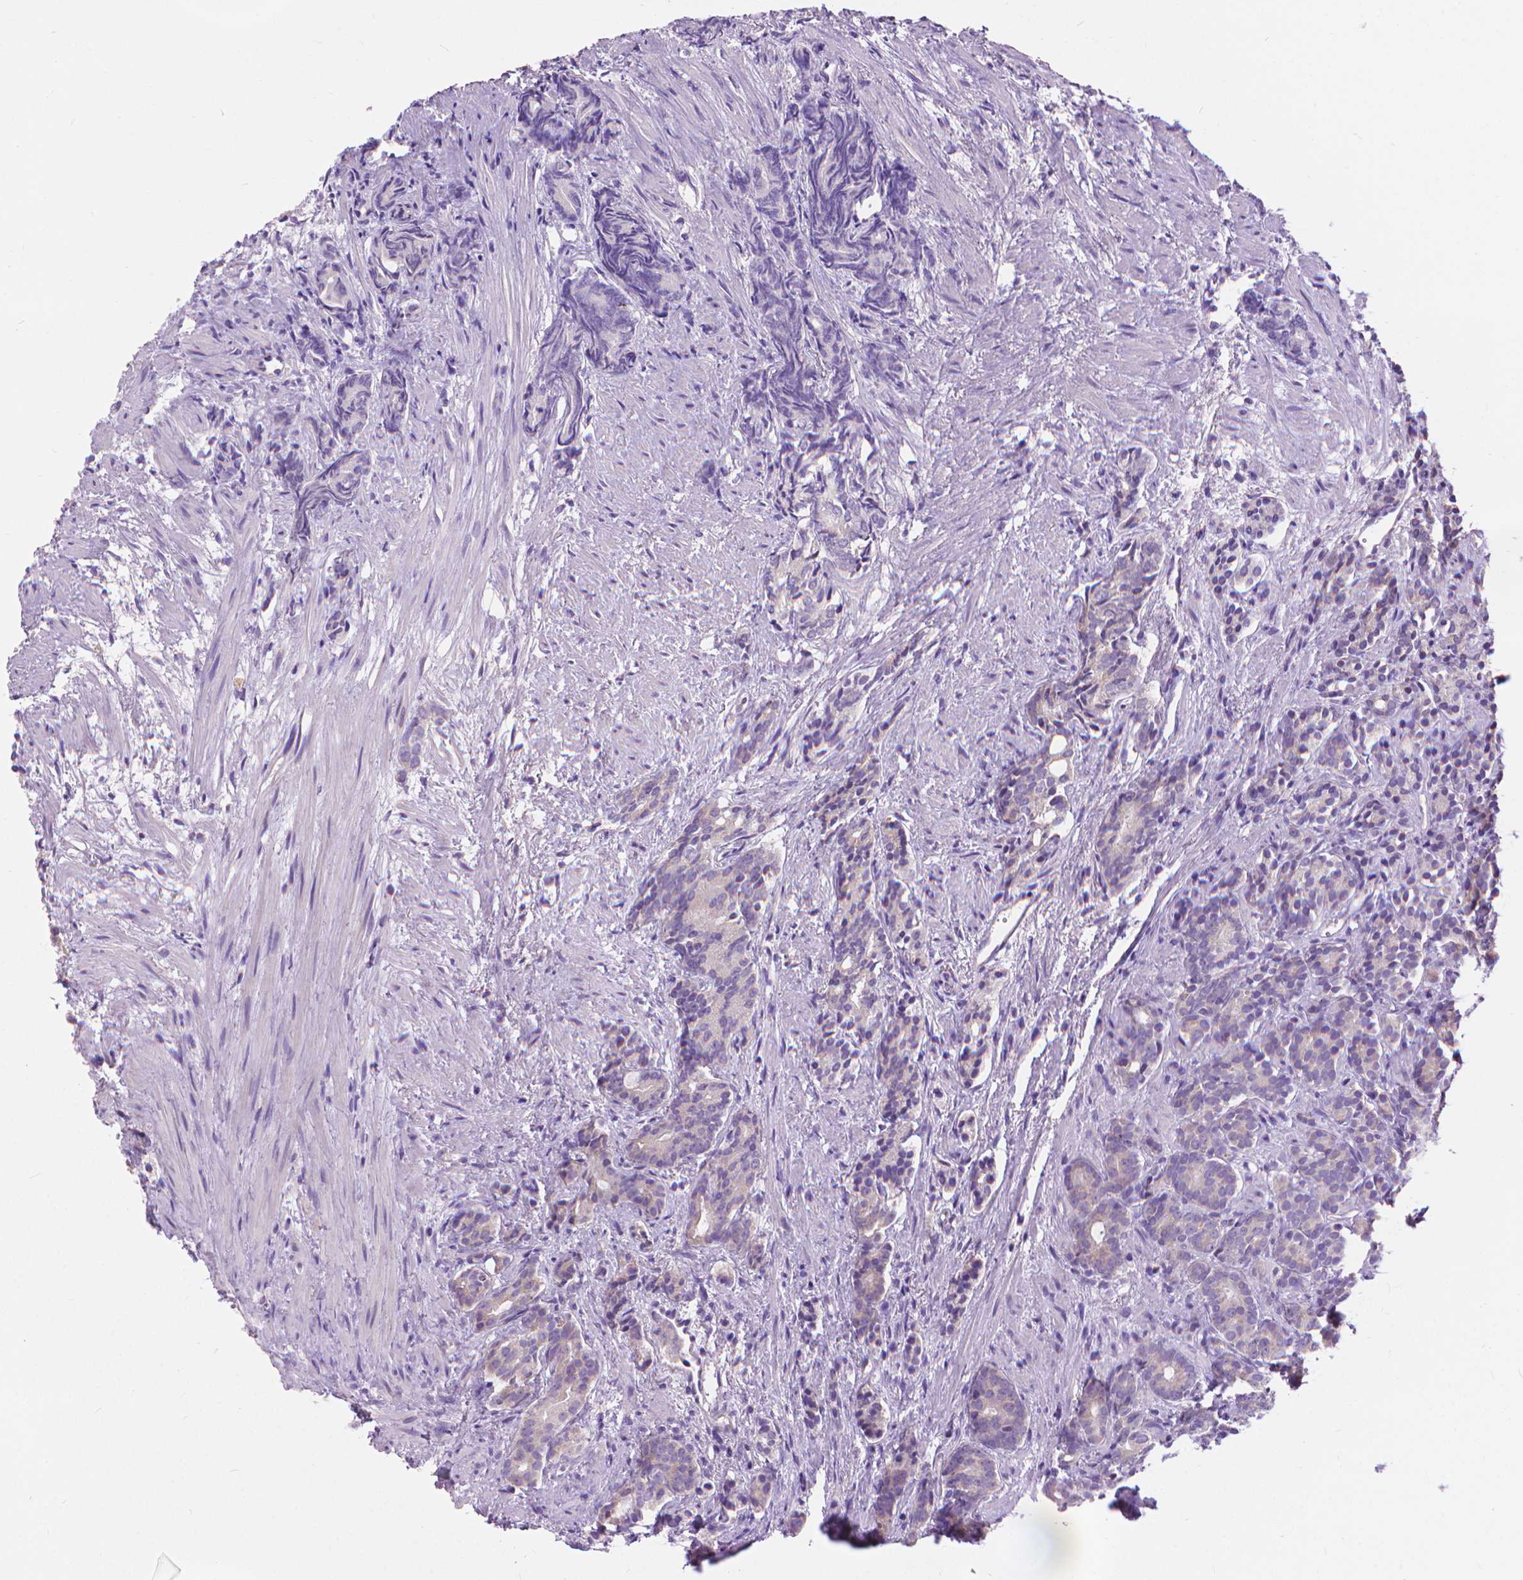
{"staining": {"intensity": "weak", "quantity": "<25%", "location": "cytoplasmic/membranous"}, "tissue": "prostate cancer", "cell_type": "Tumor cells", "image_type": "cancer", "snomed": [{"axis": "morphology", "description": "Adenocarcinoma, High grade"}, {"axis": "topography", "description": "Prostate"}], "caption": "Tumor cells are negative for brown protein staining in prostate cancer. (Stains: DAB immunohistochemistry with hematoxylin counter stain, Microscopy: brightfield microscopy at high magnification).", "gene": "SYN1", "patient": {"sex": "male", "age": 84}}